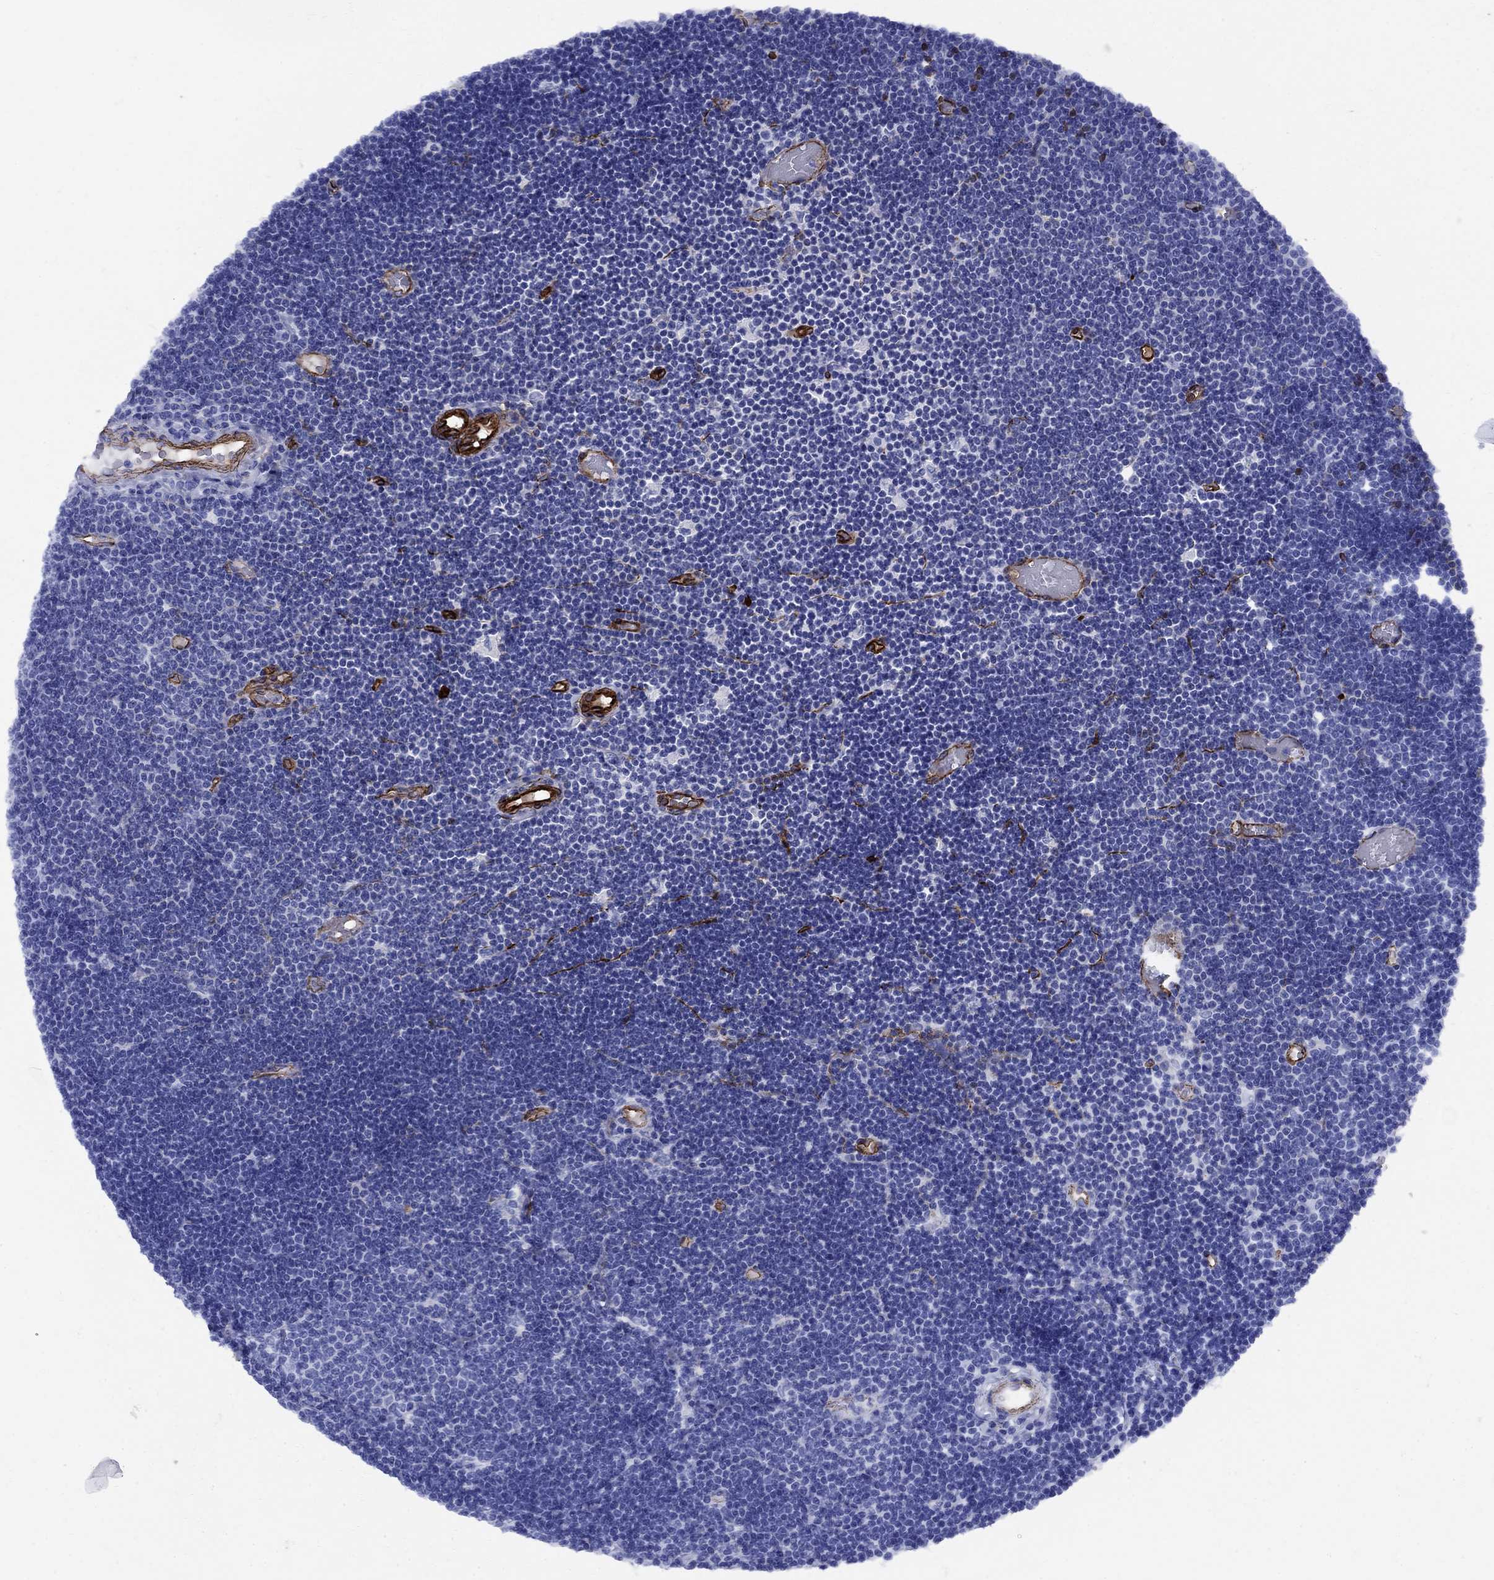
{"staining": {"intensity": "negative", "quantity": "none", "location": "none"}, "tissue": "lymphoma", "cell_type": "Tumor cells", "image_type": "cancer", "snomed": [{"axis": "morphology", "description": "Malignant lymphoma, non-Hodgkin's type, Low grade"}, {"axis": "topography", "description": "Brain"}], "caption": "Tumor cells are negative for protein expression in human malignant lymphoma, non-Hodgkin's type (low-grade). (DAB IHC visualized using brightfield microscopy, high magnification).", "gene": "VTN", "patient": {"sex": "female", "age": 66}}